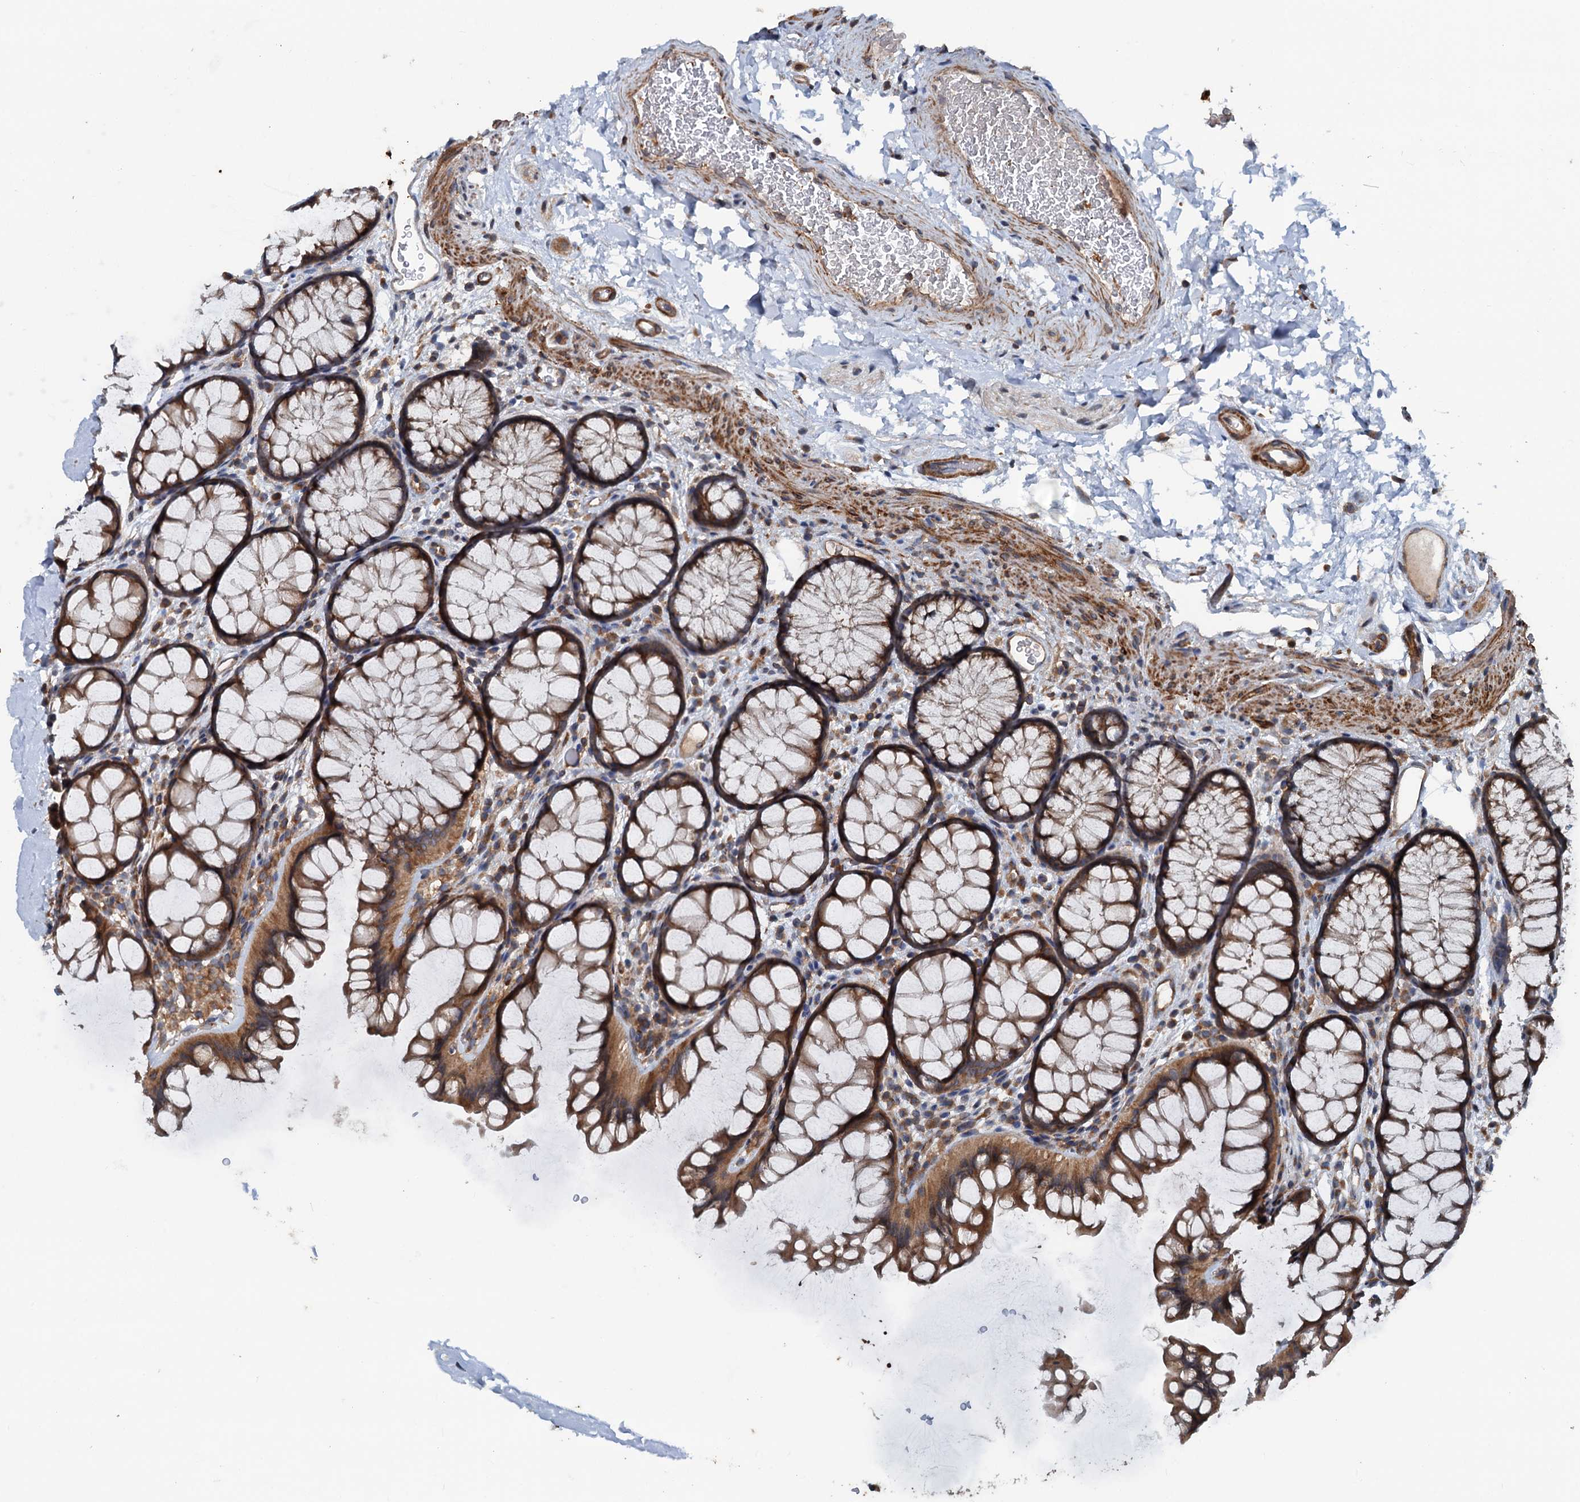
{"staining": {"intensity": "weak", "quantity": ">75%", "location": "cytoplasmic/membranous"}, "tissue": "colon", "cell_type": "Endothelial cells", "image_type": "normal", "snomed": [{"axis": "morphology", "description": "Normal tissue, NOS"}, {"axis": "topography", "description": "Colon"}], "caption": "Colon stained with DAB (3,3'-diaminobenzidine) immunohistochemistry (IHC) exhibits low levels of weak cytoplasmic/membranous positivity in about >75% of endothelial cells. (DAB (3,3'-diaminobenzidine) IHC with brightfield microscopy, high magnification).", "gene": "TEDC1", "patient": {"sex": "female", "age": 82}}